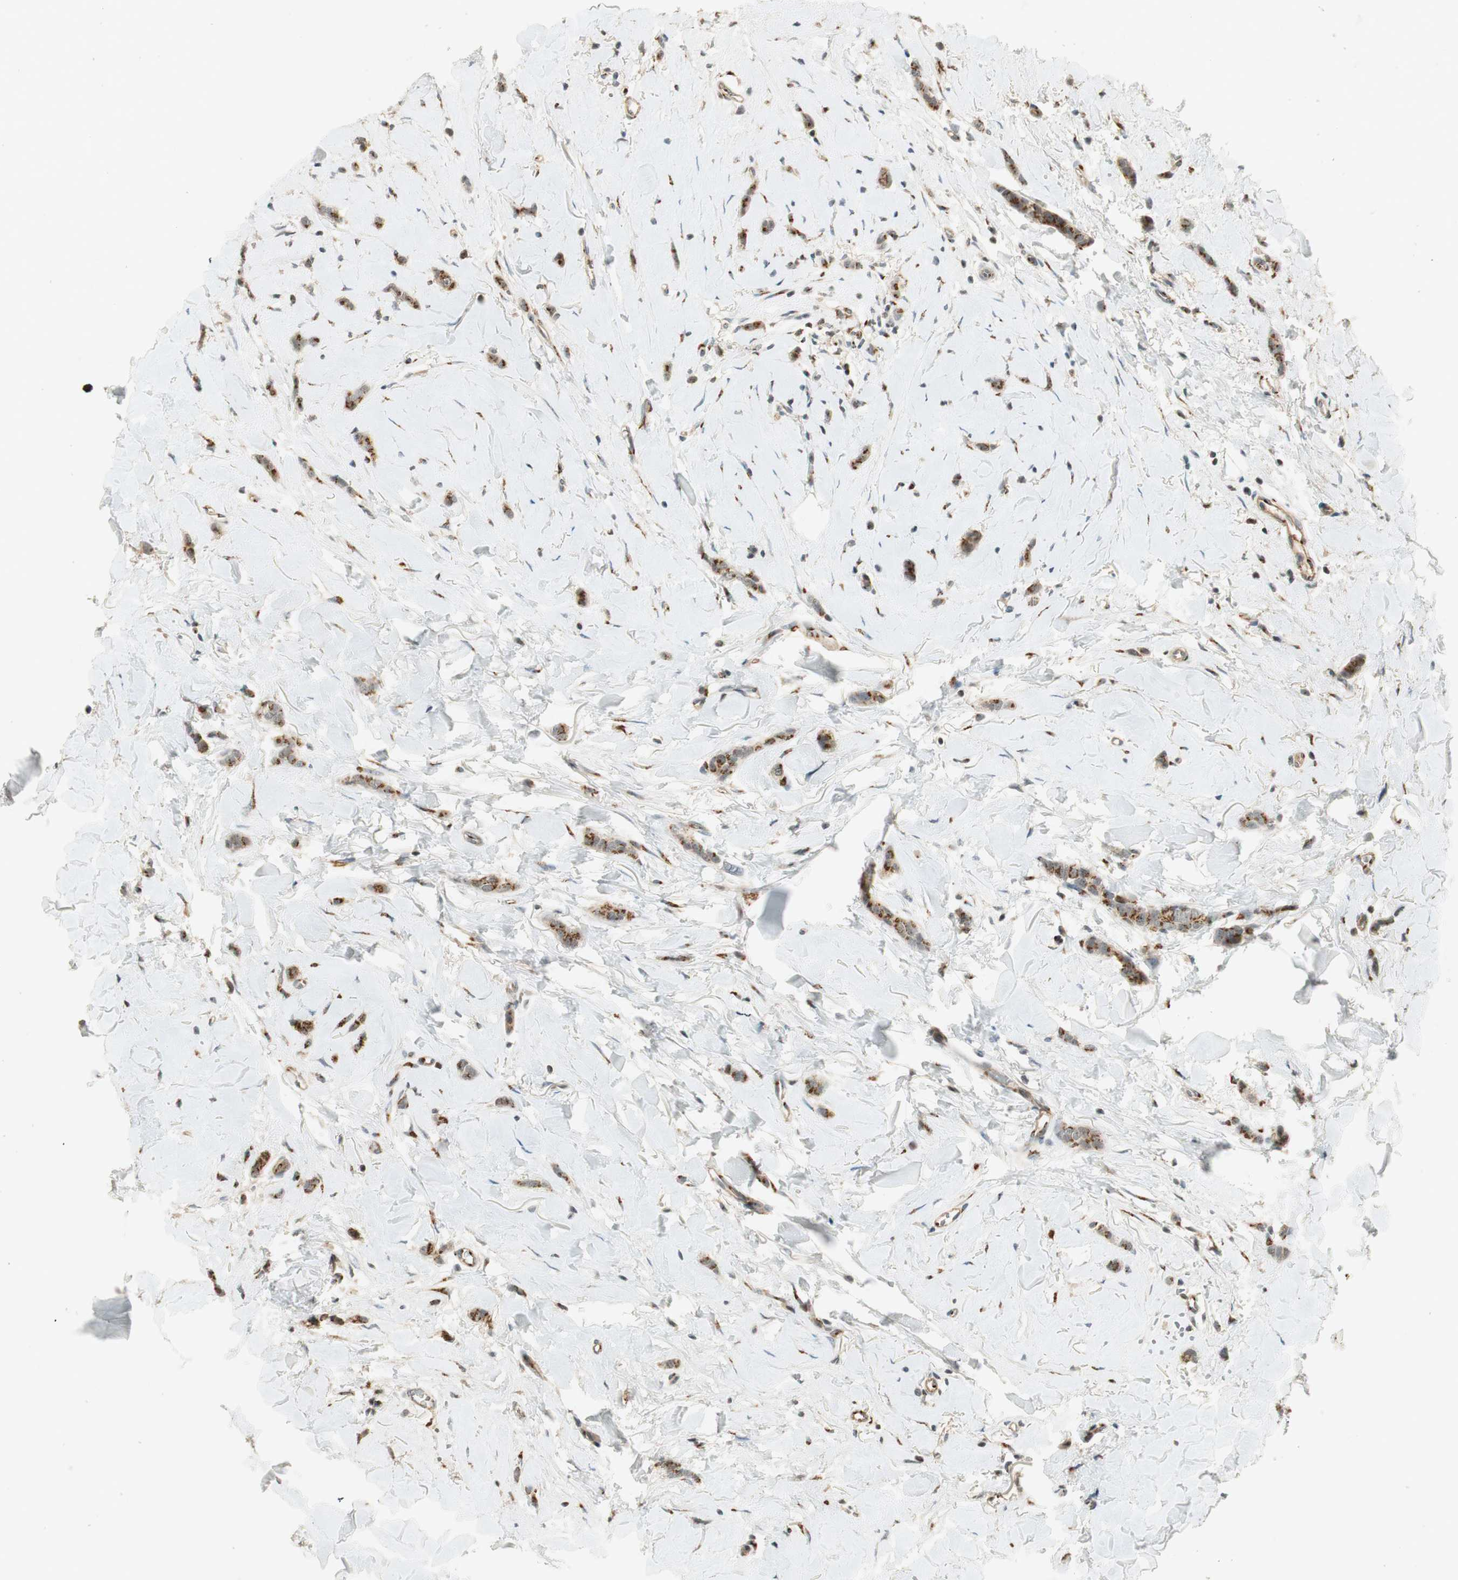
{"staining": {"intensity": "moderate", "quantity": ">75%", "location": "cytoplasmic/membranous"}, "tissue": "breast cancer", "cell_type": "Tumor cells", "image_type": "cancer", "snomed": [{"axis": "morphology", "description": "Lobular carcinoma"}, {"axis": "topography", "description": "Skin"}, {"axis": "topography", "description": "Breast"}], "caption": "DAB (3,3'-diaminobenzidine) immunohistochemical staining of breast cancer (lobular carcinoma) shows moderate cytoplasmic/membranous protein positivity in about >75% of tumor cells.", "gene": "NEO1", "patient": {"sex": "female", "age": 46}}